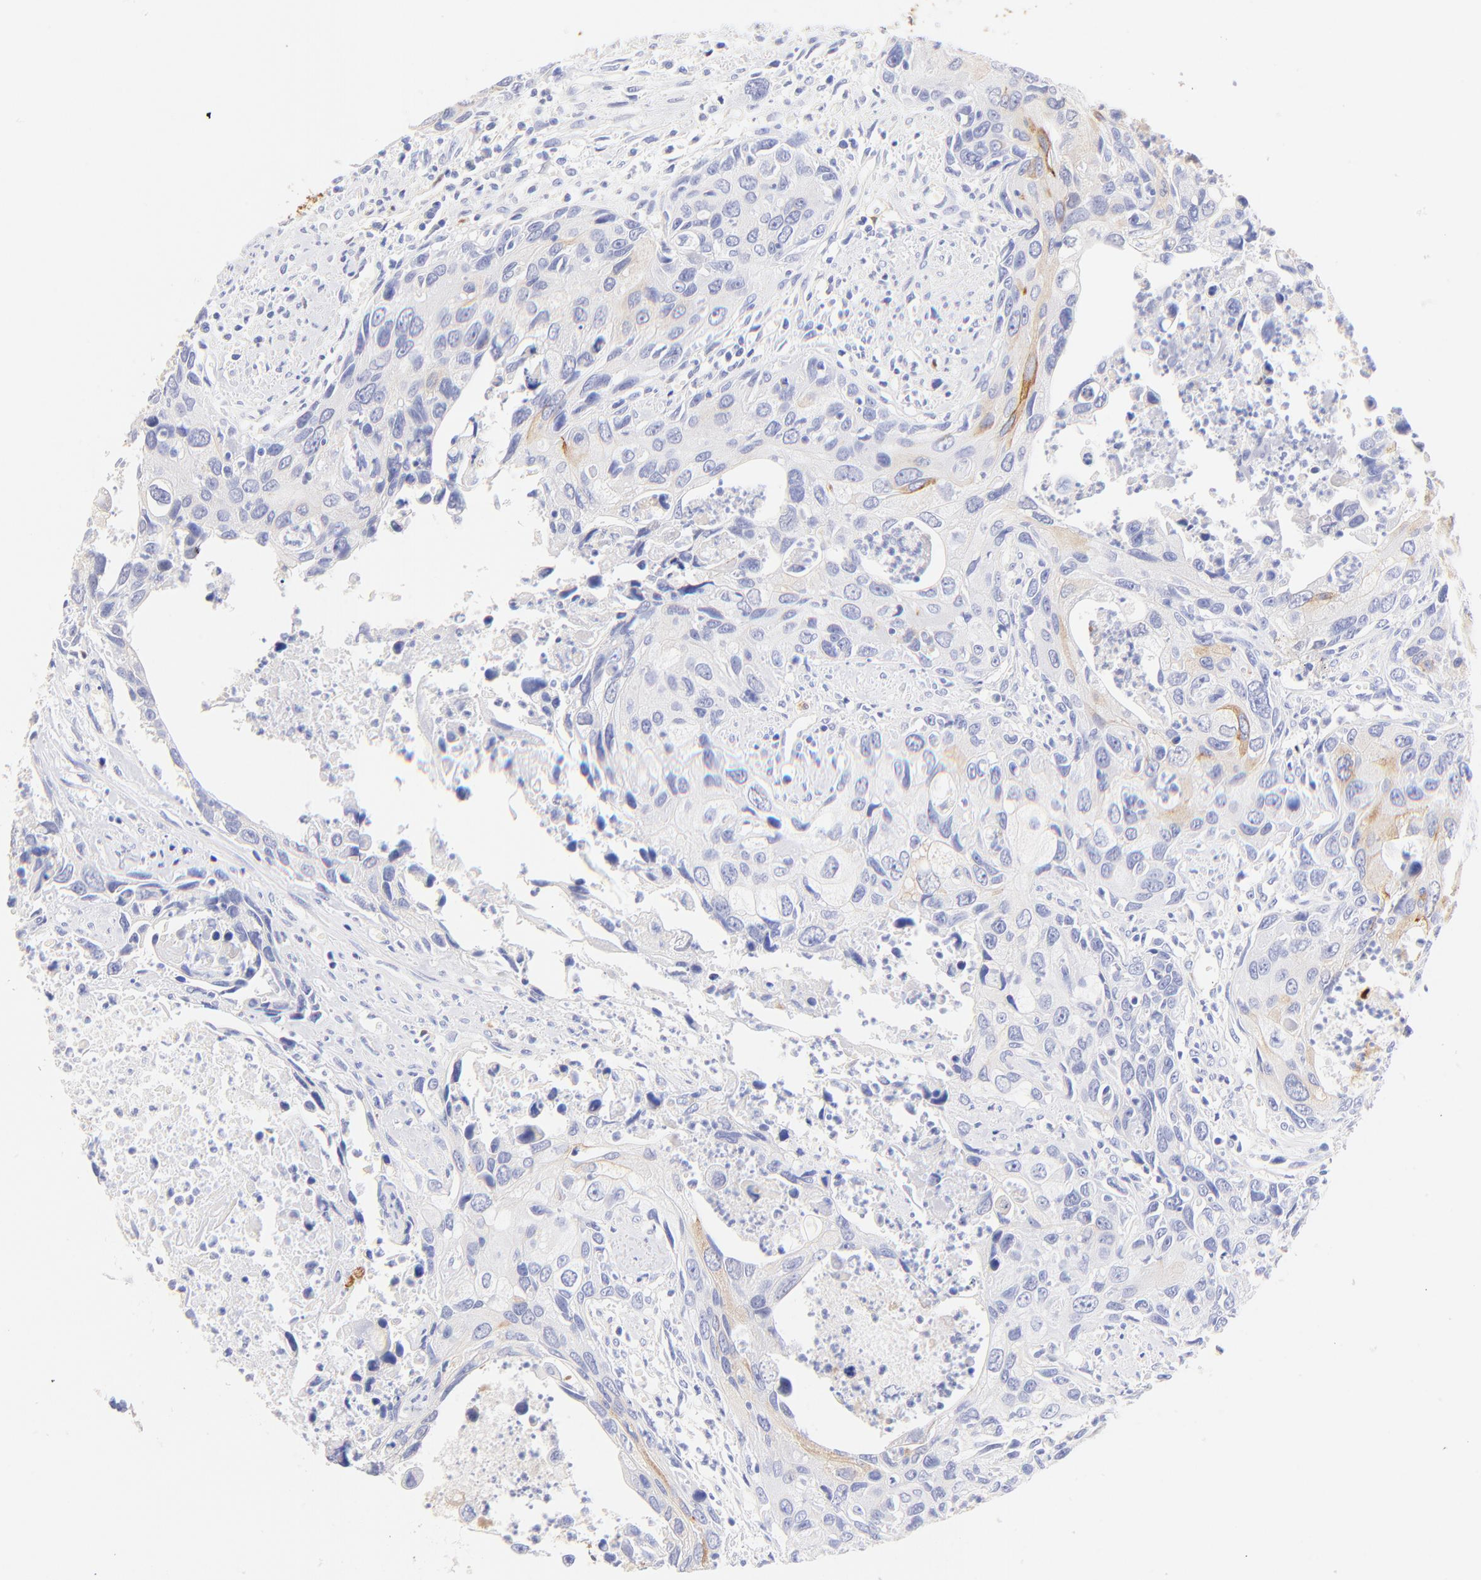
{"staining": {"intensity": "weak", "quantity": "<25%", "location": "cytoplasmic/membranous"}, "tissue": "urothelial cancer", "cell_type": "Tumor cells", "image_type": "cancer", "snomed": [{"axis": "morphology", "description": "Urothelial carcinoma, High grade"}, {"axis": "topography", "description": "Urinary bladder"}], "caption": "A high-resolution image shows IHC staining of urothelial cancer, which shows no significant staining in tumor cells.", "gene": "ALDH1A1", "patient": {"sex": "male", "age": 71}}